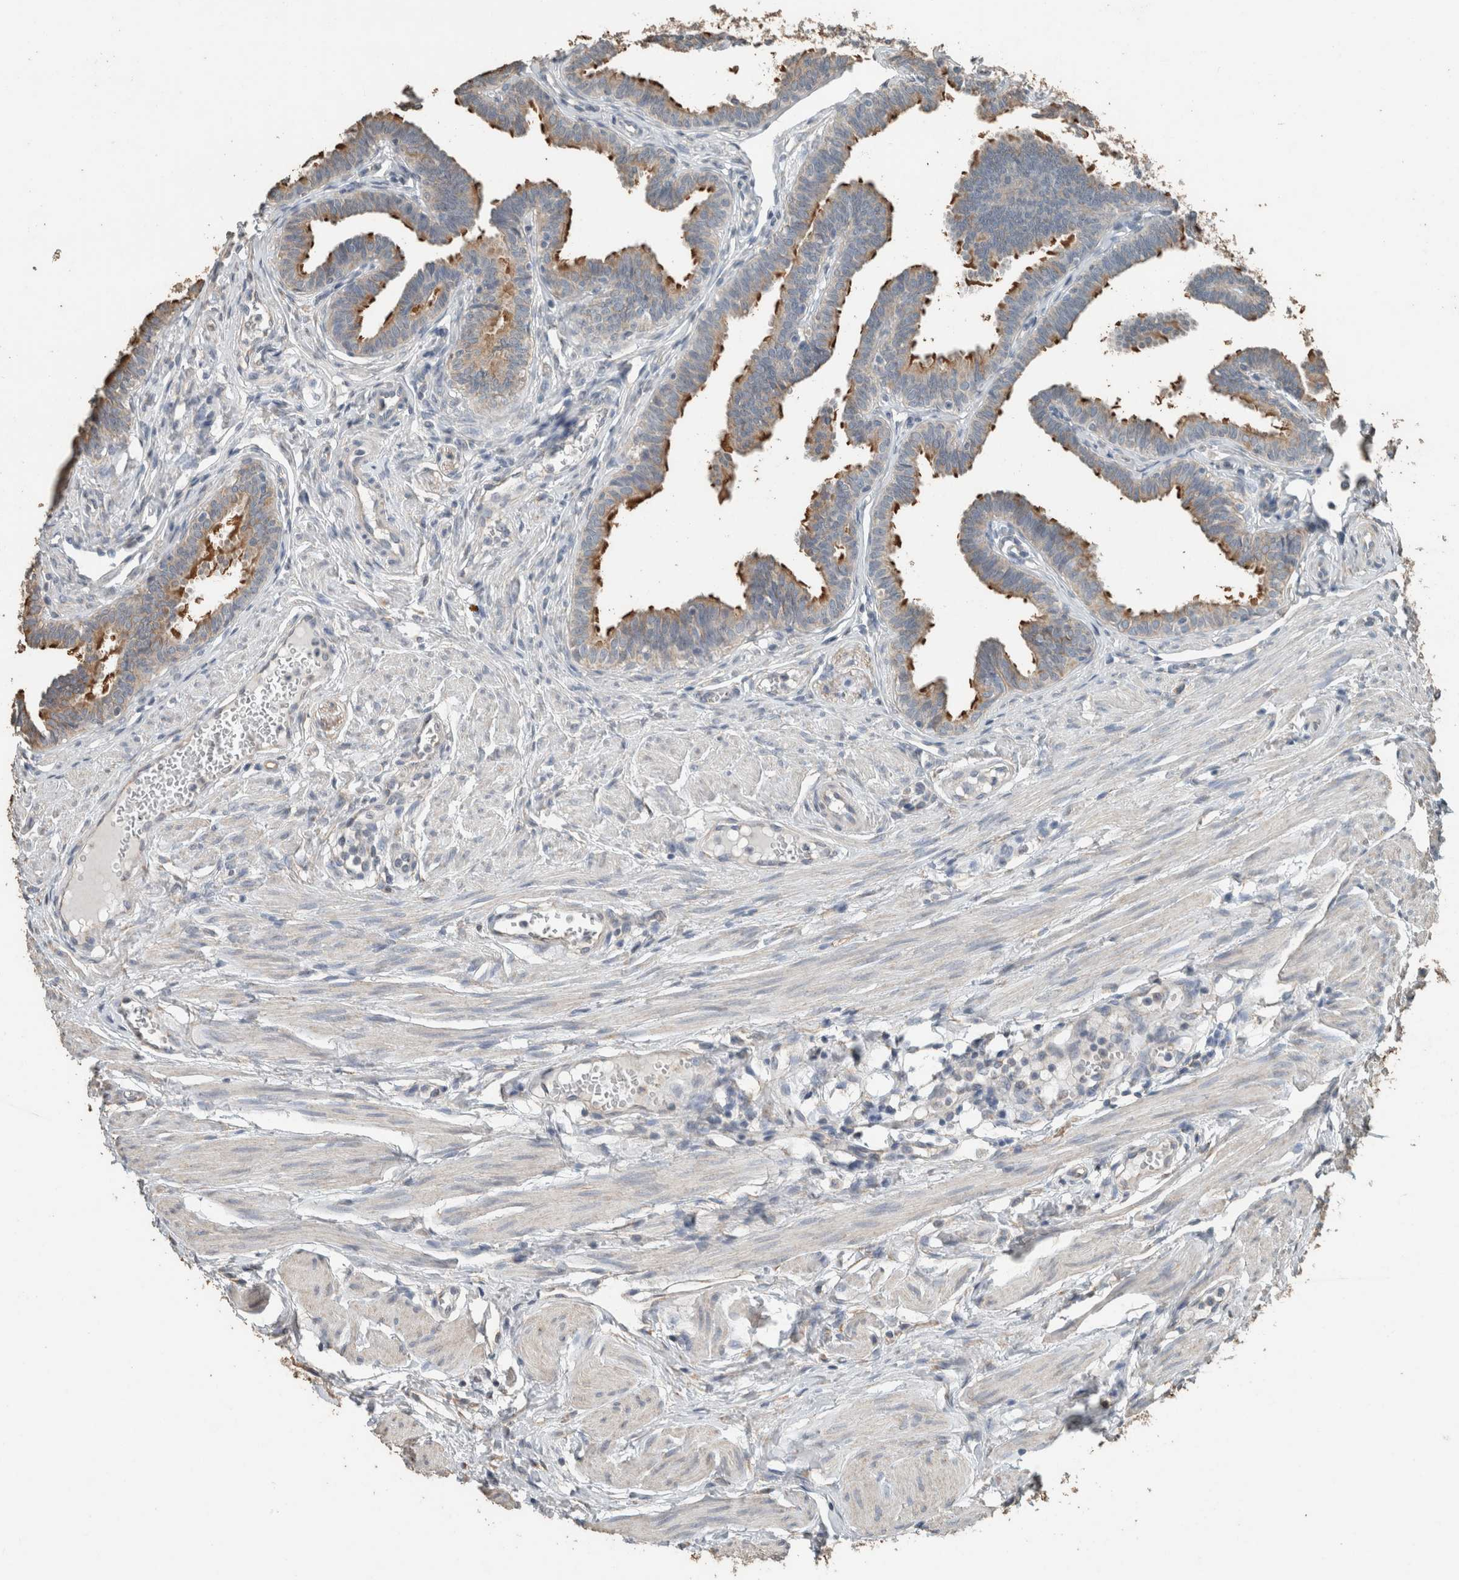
{"staining": {"intensity": "moderate", "quantity": ">75%", "location": "cytoplasmic/membranous"}, "tissue": "fallopian tube", "cell_type": "Glandular cells", "image_type": "normal", "snomed": [{"axis": "morphology", "description": "Normal tissue, NOS"}, {"axis": "topography", "description": "Fallopian tube"}, {"axis": "topography", "description": "Ovary"}], "caption": "The histopathology image displays staining of unremarkable fallopian tube, revealing moderate cytoplasmic/membranous protein positivity (brown color) within glandular cells.", "gene": "ACVR2B", "patient": {"sex": "female", "age": 23}}